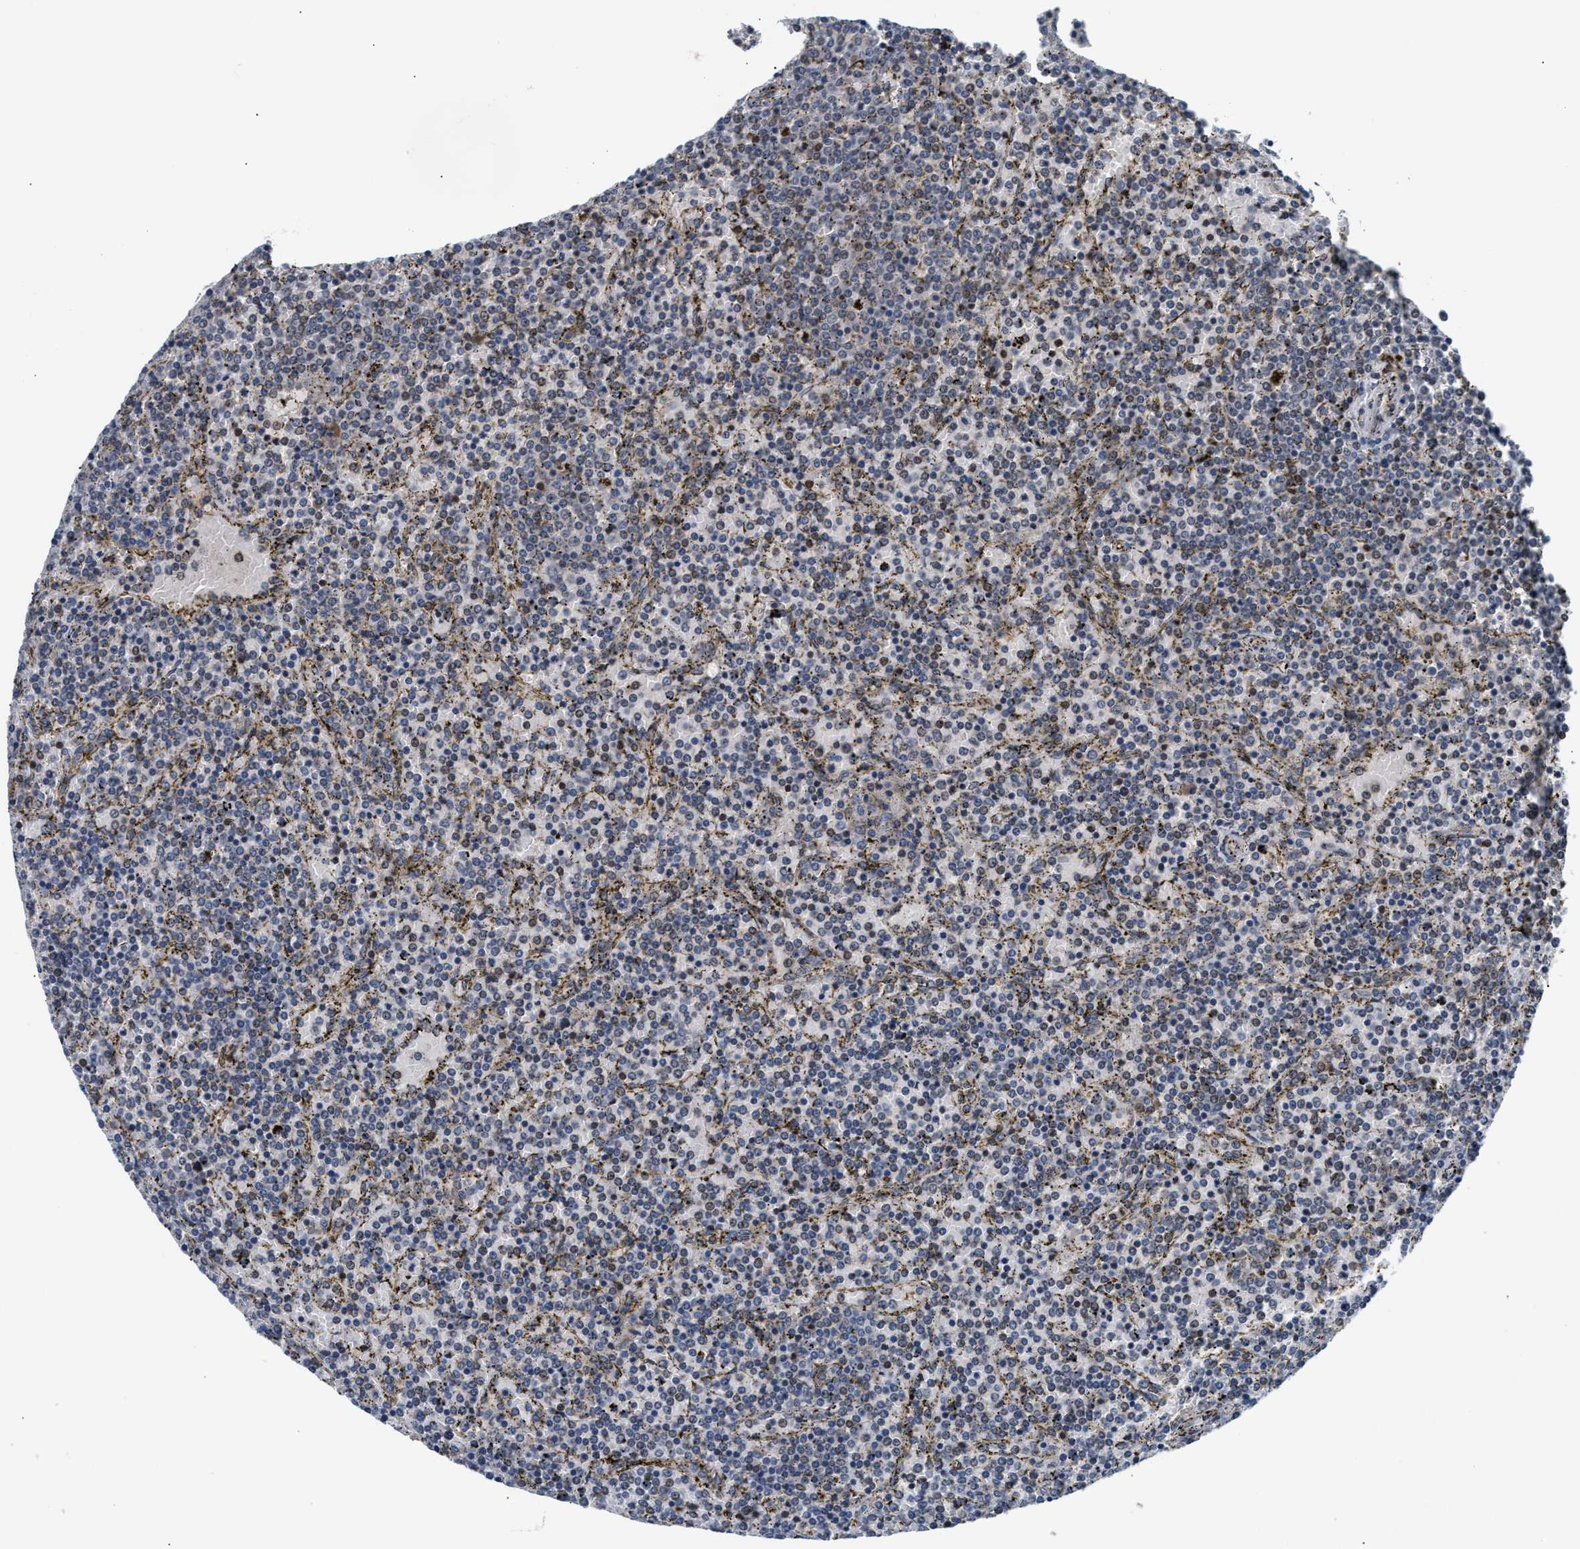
{"staining": {"intensity": "weak", "quantity": "25%-75%", "location": "cytoplasmic/membranous"}, "tissue": "lymphoma", "cell_type": "Tumor cells", "image_type": "cancer", "snomed": [{"axis": "morphology", "description": "Malignant lymphoma, non-Hodgkin's type, Low grade"}, {"axis": "topography", "description": "Spleen"}], "caption": "Brown immunohistochemical staining in lymphoma displays weak cytoplasmic/membranous positivity in approximately 25%-75% of tumor cells. (Brightfield microscopy of DAB IHC at high magnification).", "gene": "RAB29", "patient": {"sex": "female", "age": 77}}